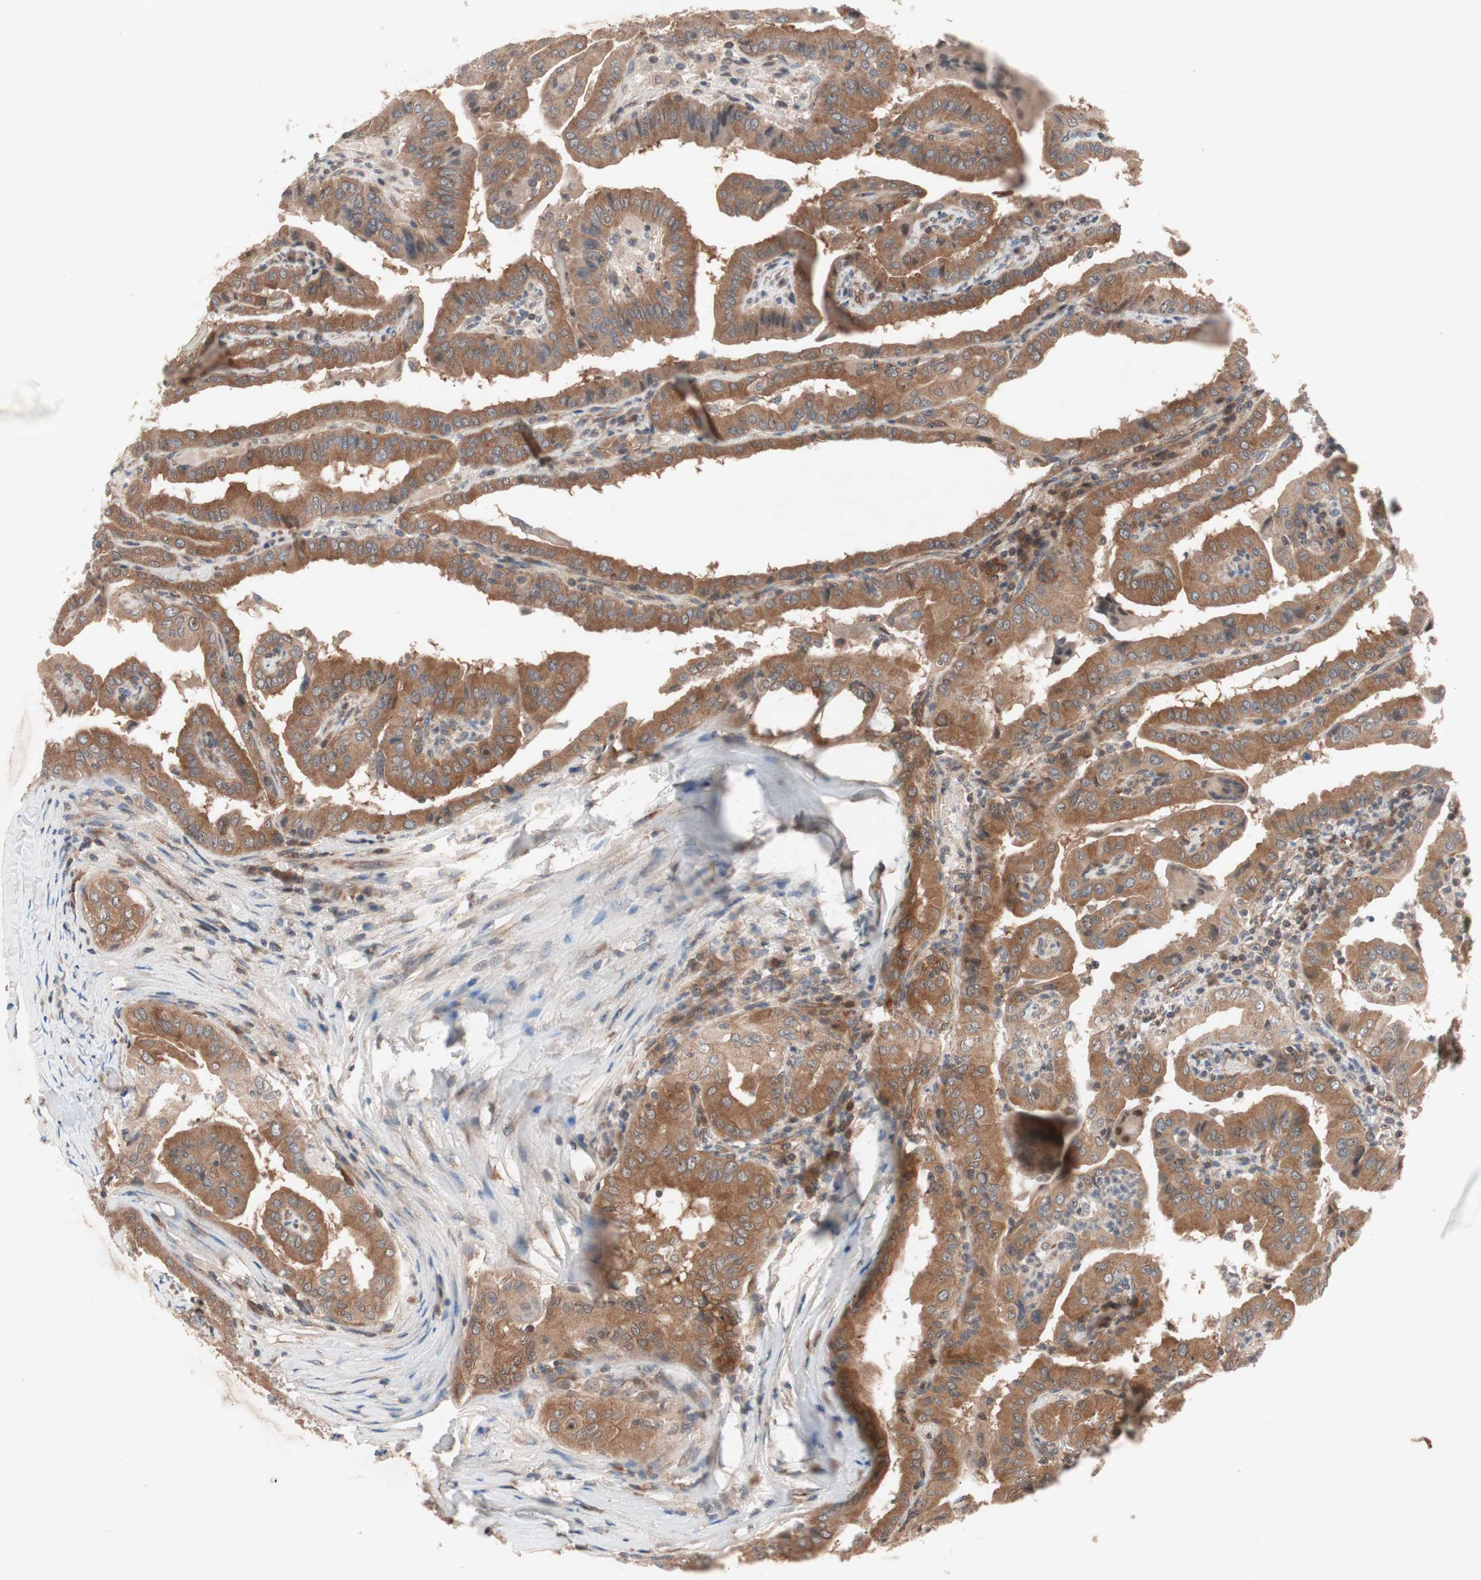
{"staining": {"intensity": "moderate", "quantity": ">75%", "location": "cytoplasmic/membranous"}, "tissue": "thyroid cancer", "cell_type": "Tumor cells", "image_type": "cancer", "snomed": [{"axis": "morphology", "description": "Papillary adenocarcinoma, NOS"}, {"axis": "topography", "description": "Thyroid gland"}], "caption": "High-power microscopy captured an IHC image of thyroid papillary adenocarcinoma, revealing moderate cytoplasmic/membranous staining in about >75% of tumor cells.", "gene": "IRS1", "patient": {"sex": "male", "age": 33}}